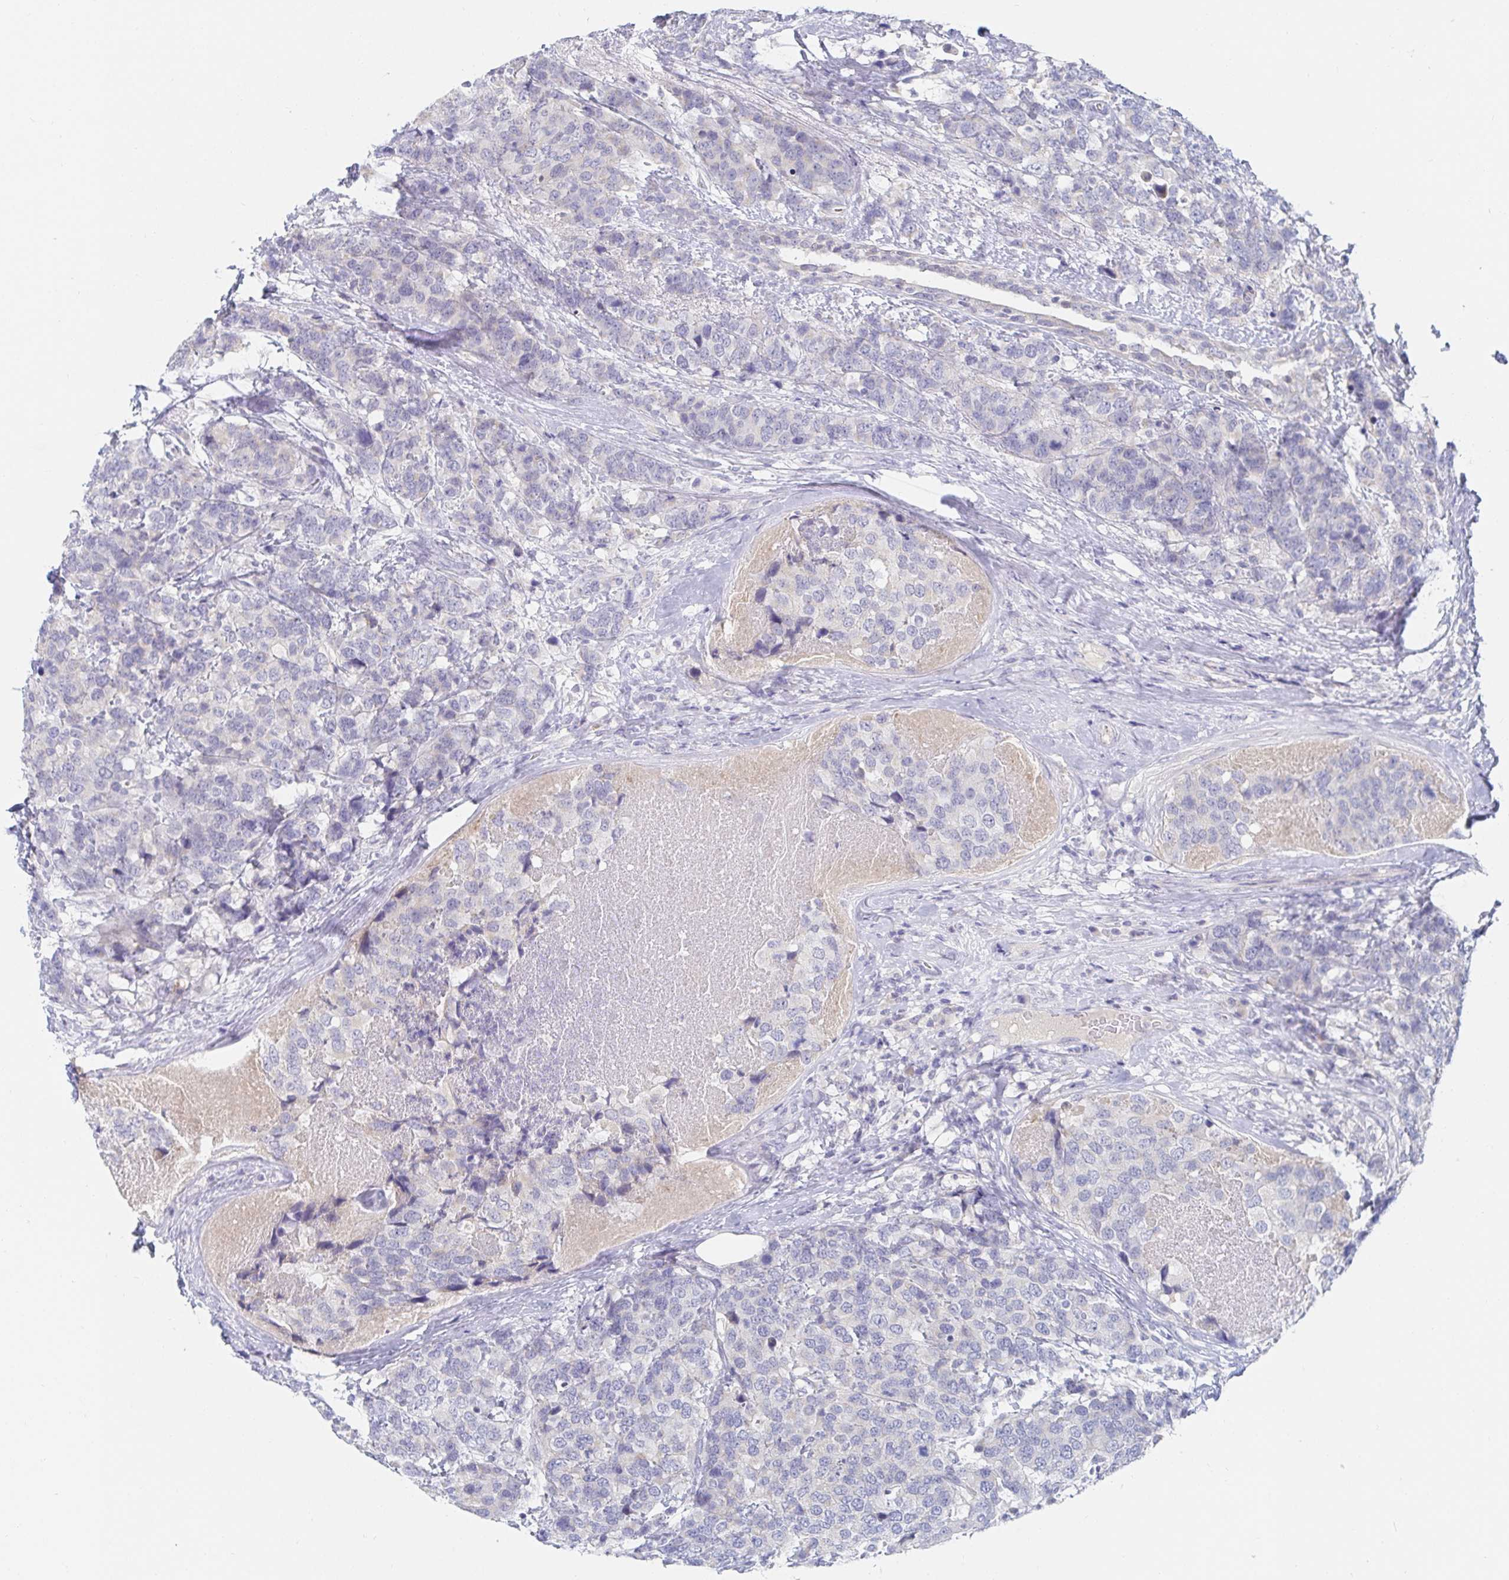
{"staining": {"intensity": "negative", "quantity": "none", "location": "none"}, "tissue": "breast cancer", "cell_type": "Tumor cells", "image_type": "cancer", "snomed": [{"axis": "morphology", "description": "Lobular carcinoma"}, {"axis": "topography", "description": "Breast"}], "caption": "Immunohistochemistry (IHC) of human breast cancer (lobular carcinoma) reveals no staining in tumor cells.", "gene": "ZNF430", "patient": {"sex": "female", "age": 59}}